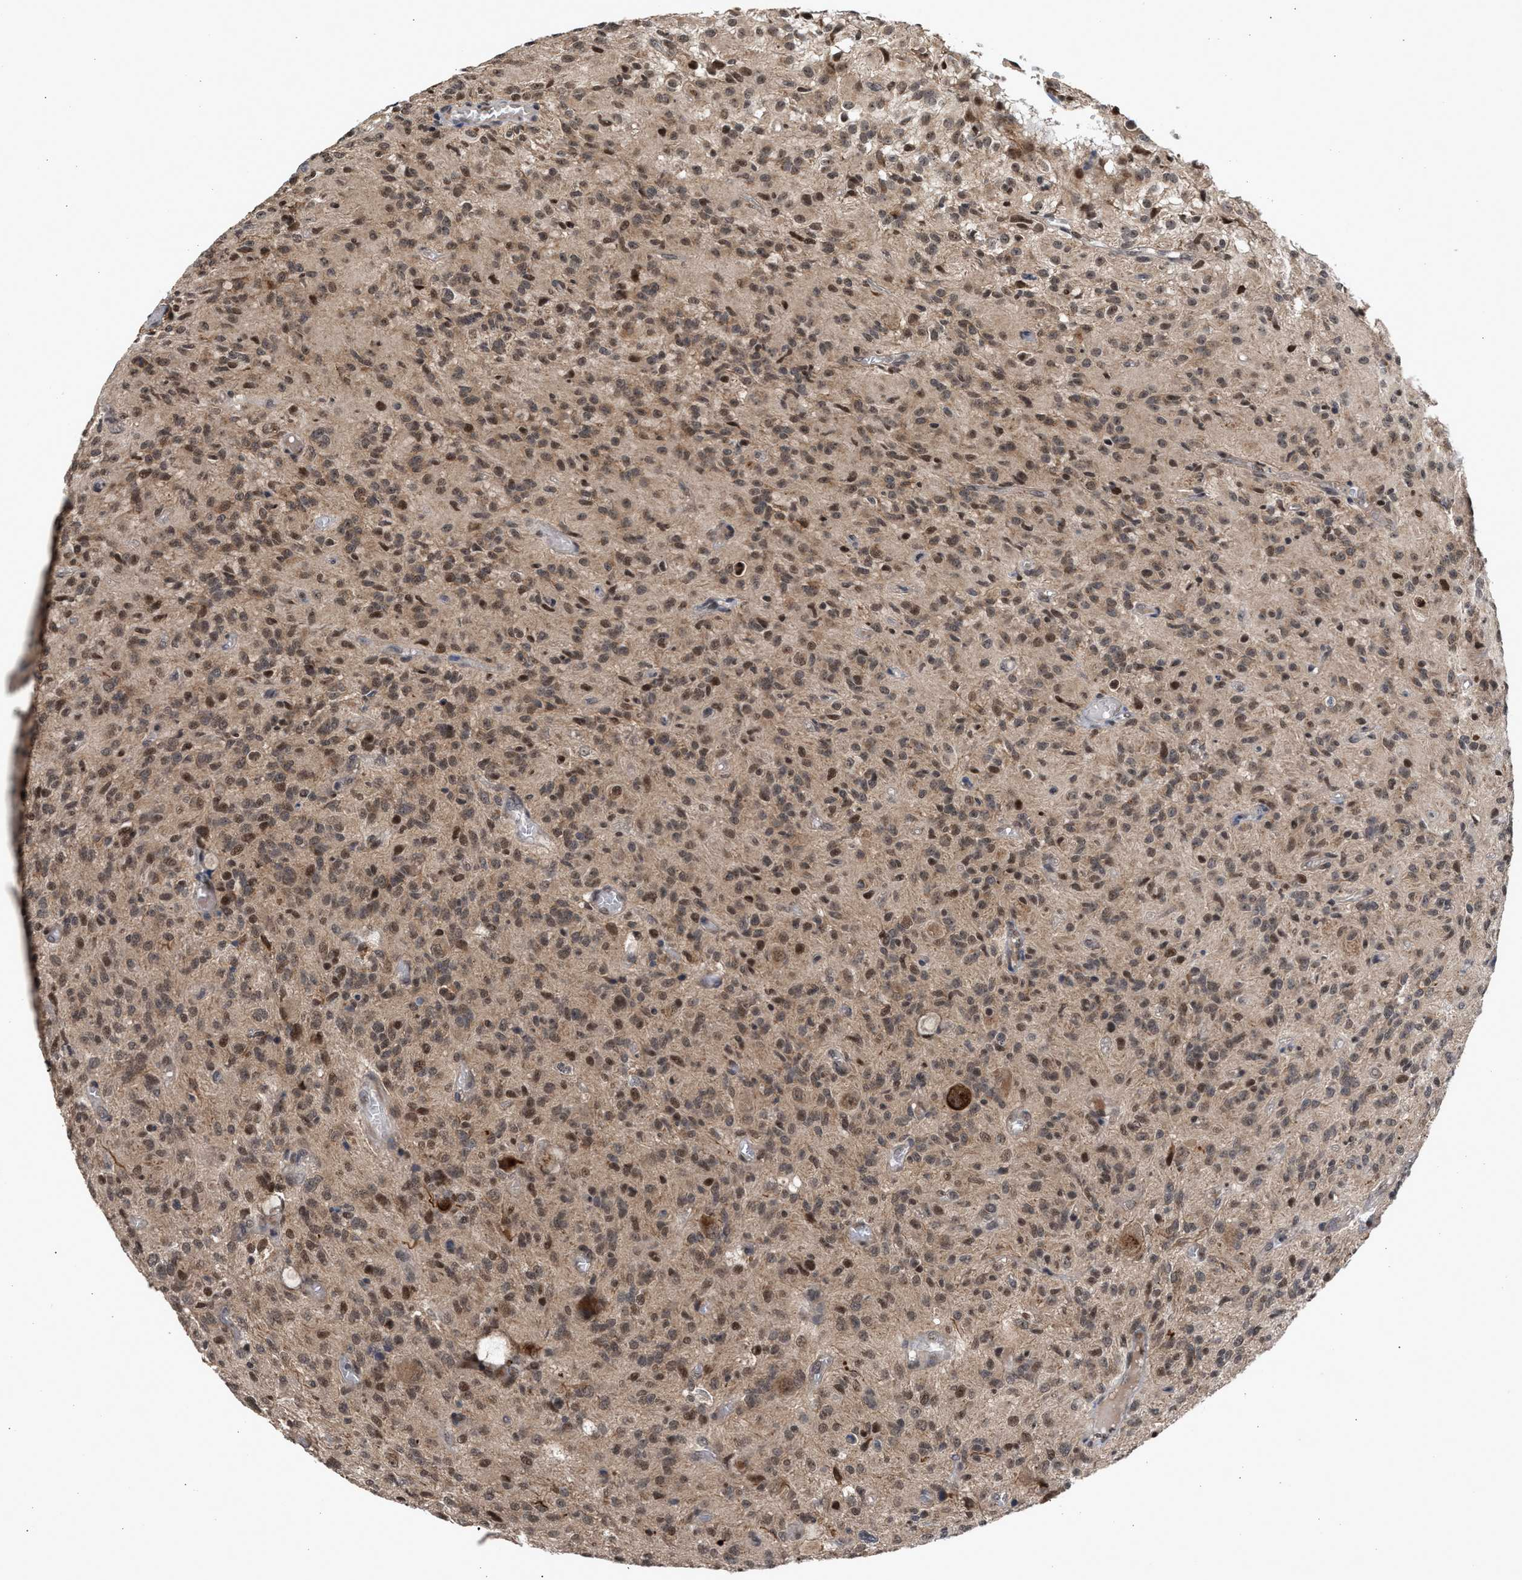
{"staining": {"intensity": "weak", "quantity": ">75%", "location": "cytoplasmic/membranous,nuclear"}, "tissue": "glioma", "cell_type": "Tumor cells", "image_type": "cancer", "snomed": [{"axis": "morphology", "description": "Glioma, malignant, High grade"}, {"axis": "topography", "description": "Brain"}], "caption": "Human glioma stained for a protein (brown) reveals weak cytoplasmic/membranous and nuclear positive staining in about >75% of tumor cells.", "gene": "MKNK2", "patient": {"sex": "female", "age": 59}}